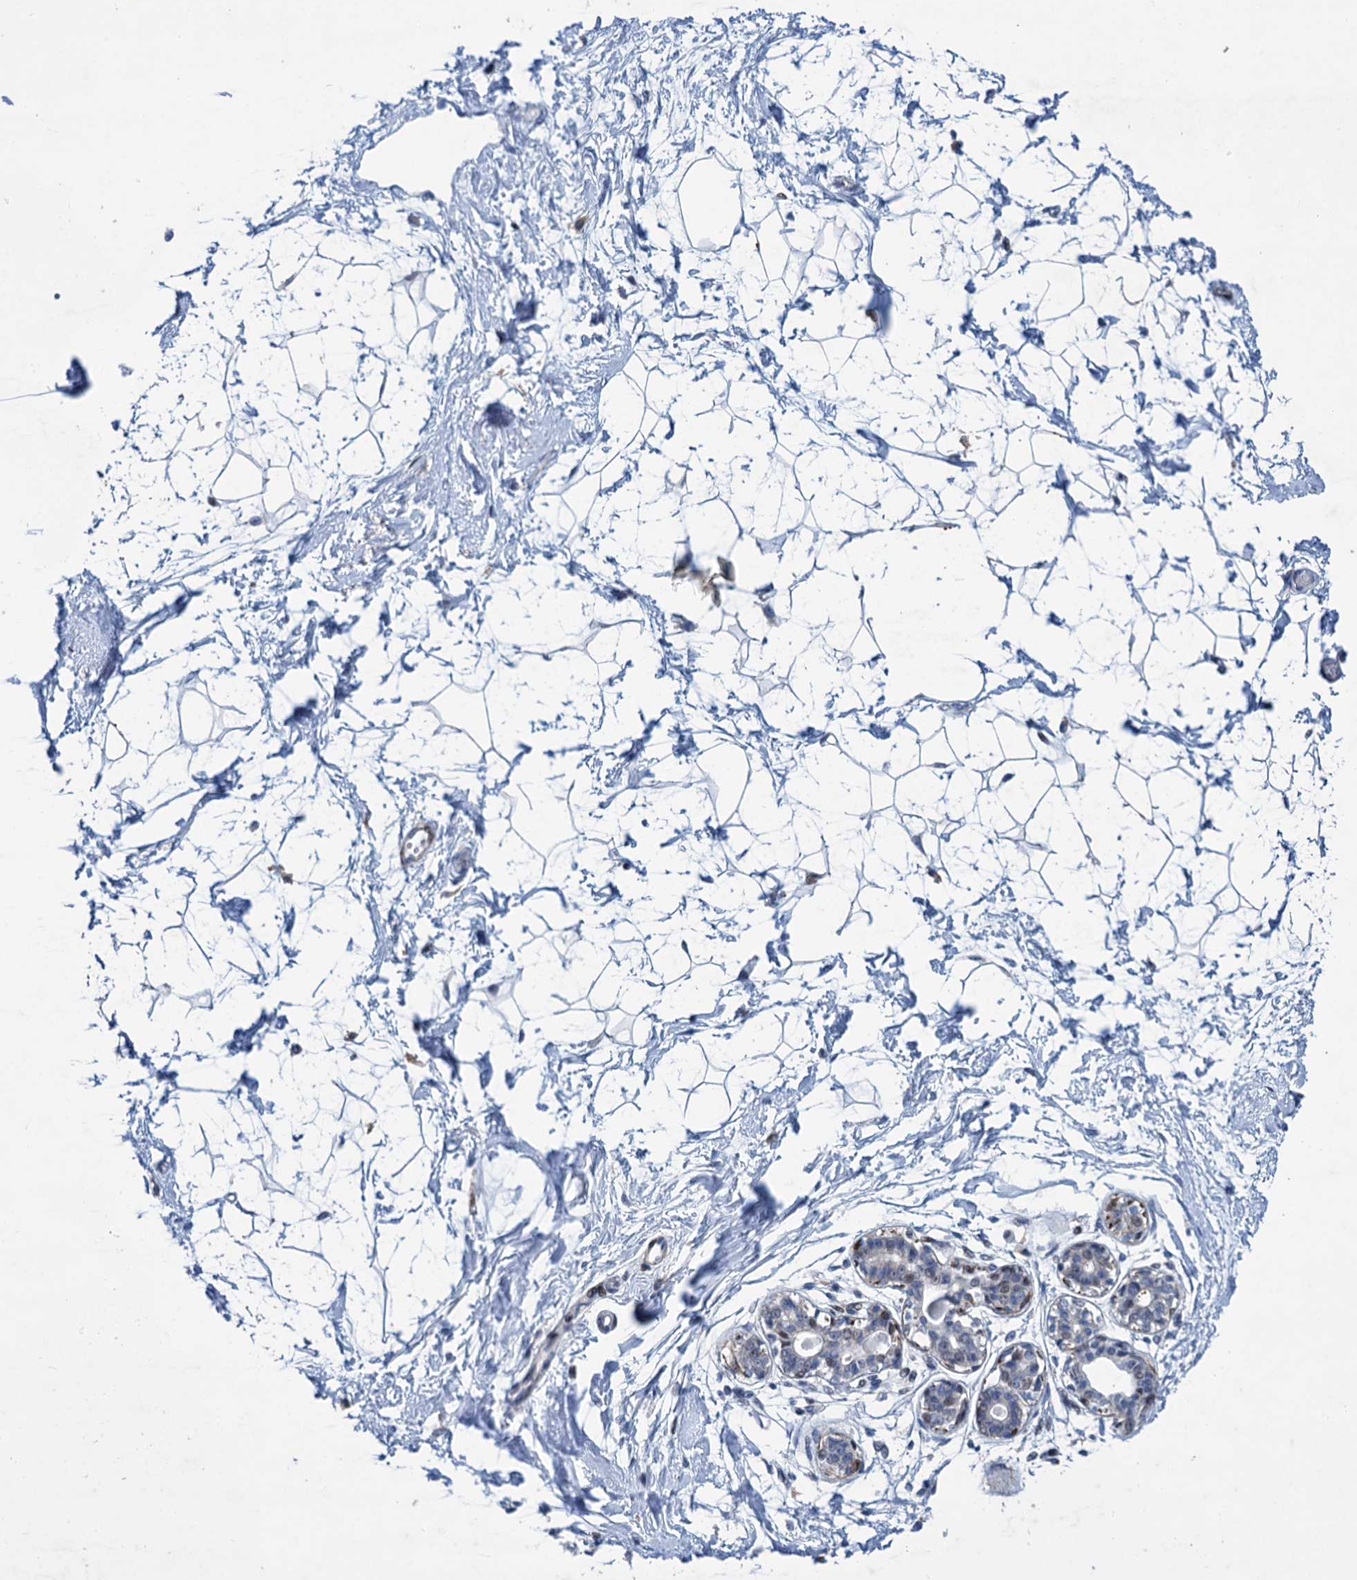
{"staining": {"intensity": "negative", "quantity": "none", "location": "none"}, "tissue": "breast", "cell_type": "Adipocytes", "image_type": "normal", "snomed": [{"axis": "morphology", "description": "Normal tissue, NOS"}, {"axis": "topography", "description": "Breast"}], "caption": "The histopathology image exhibits no significant positivity in adipocytes of breast. (Stains: DAB immunohistochemistry (IHC) with hematoxylin counter stain, Microscopy: brightfield microscopy at high magnification).", "gene": "ESYT3", "patient": {"sex": "female", "age": 45}}